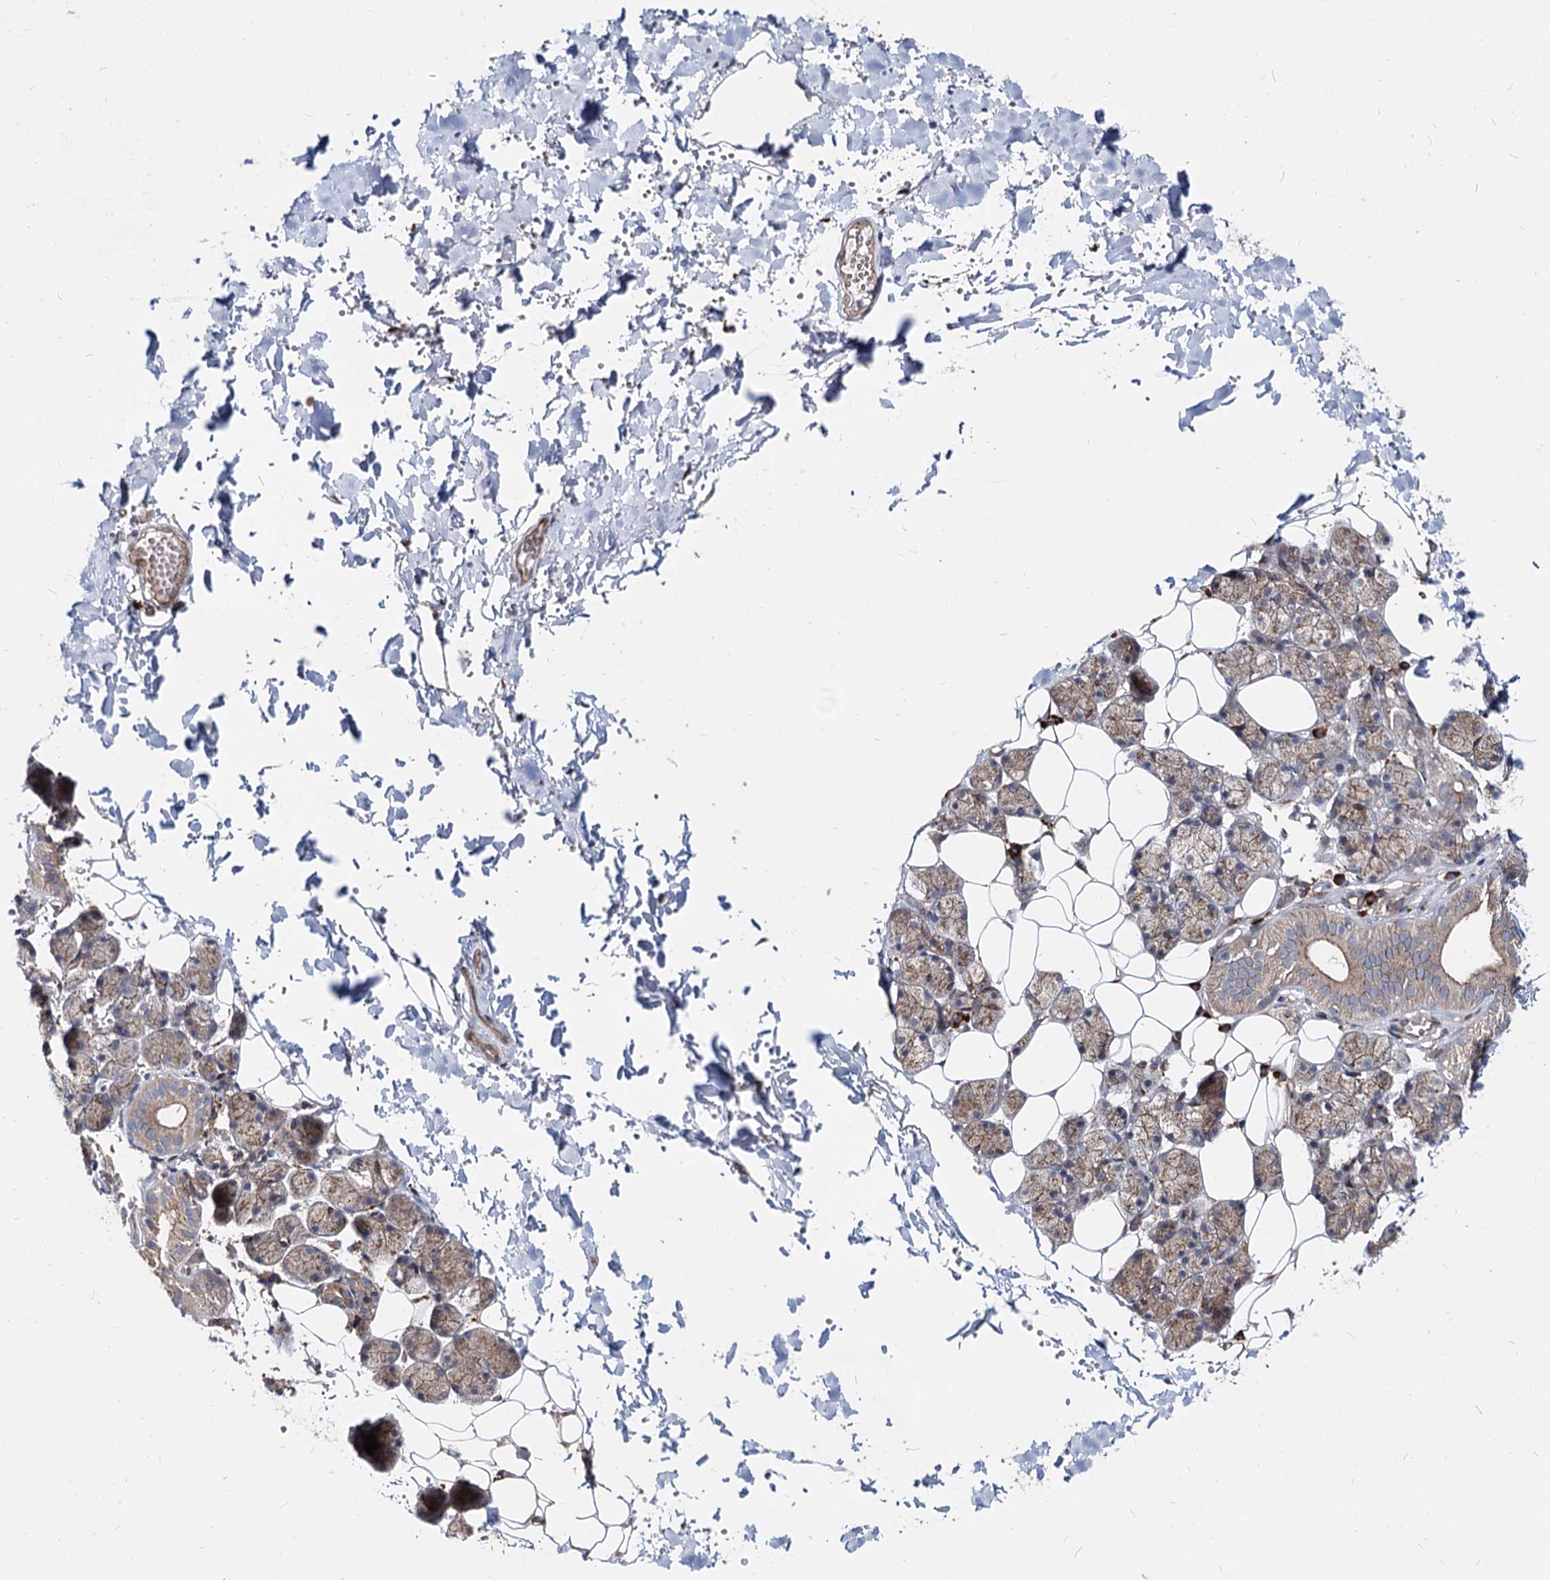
{"staining": {"intensity": "weak", "quantity": "25%-75%", "location": "cytoplasmic/membranous"}, "tissue": "salivary gland", "cell_type": "Glandular cells", "image_type": "normal", "snomed": [{"axis": "morphology", "description": "Normal tissue, NOS"}, {"axis": "topography", "description": "Salivary gland"}], "caption": "Protein expression analysis of benign salivary gland displays weak cytoplasmic/membranous expression in approximately 25%-75% of glandular cells. (DAB (3,3'-diaminobenzidine) IHC, brown staining for protein, blue staining for nuclei).", "gene": "SPART", "patient": {"sex": "female", "age": 33}}